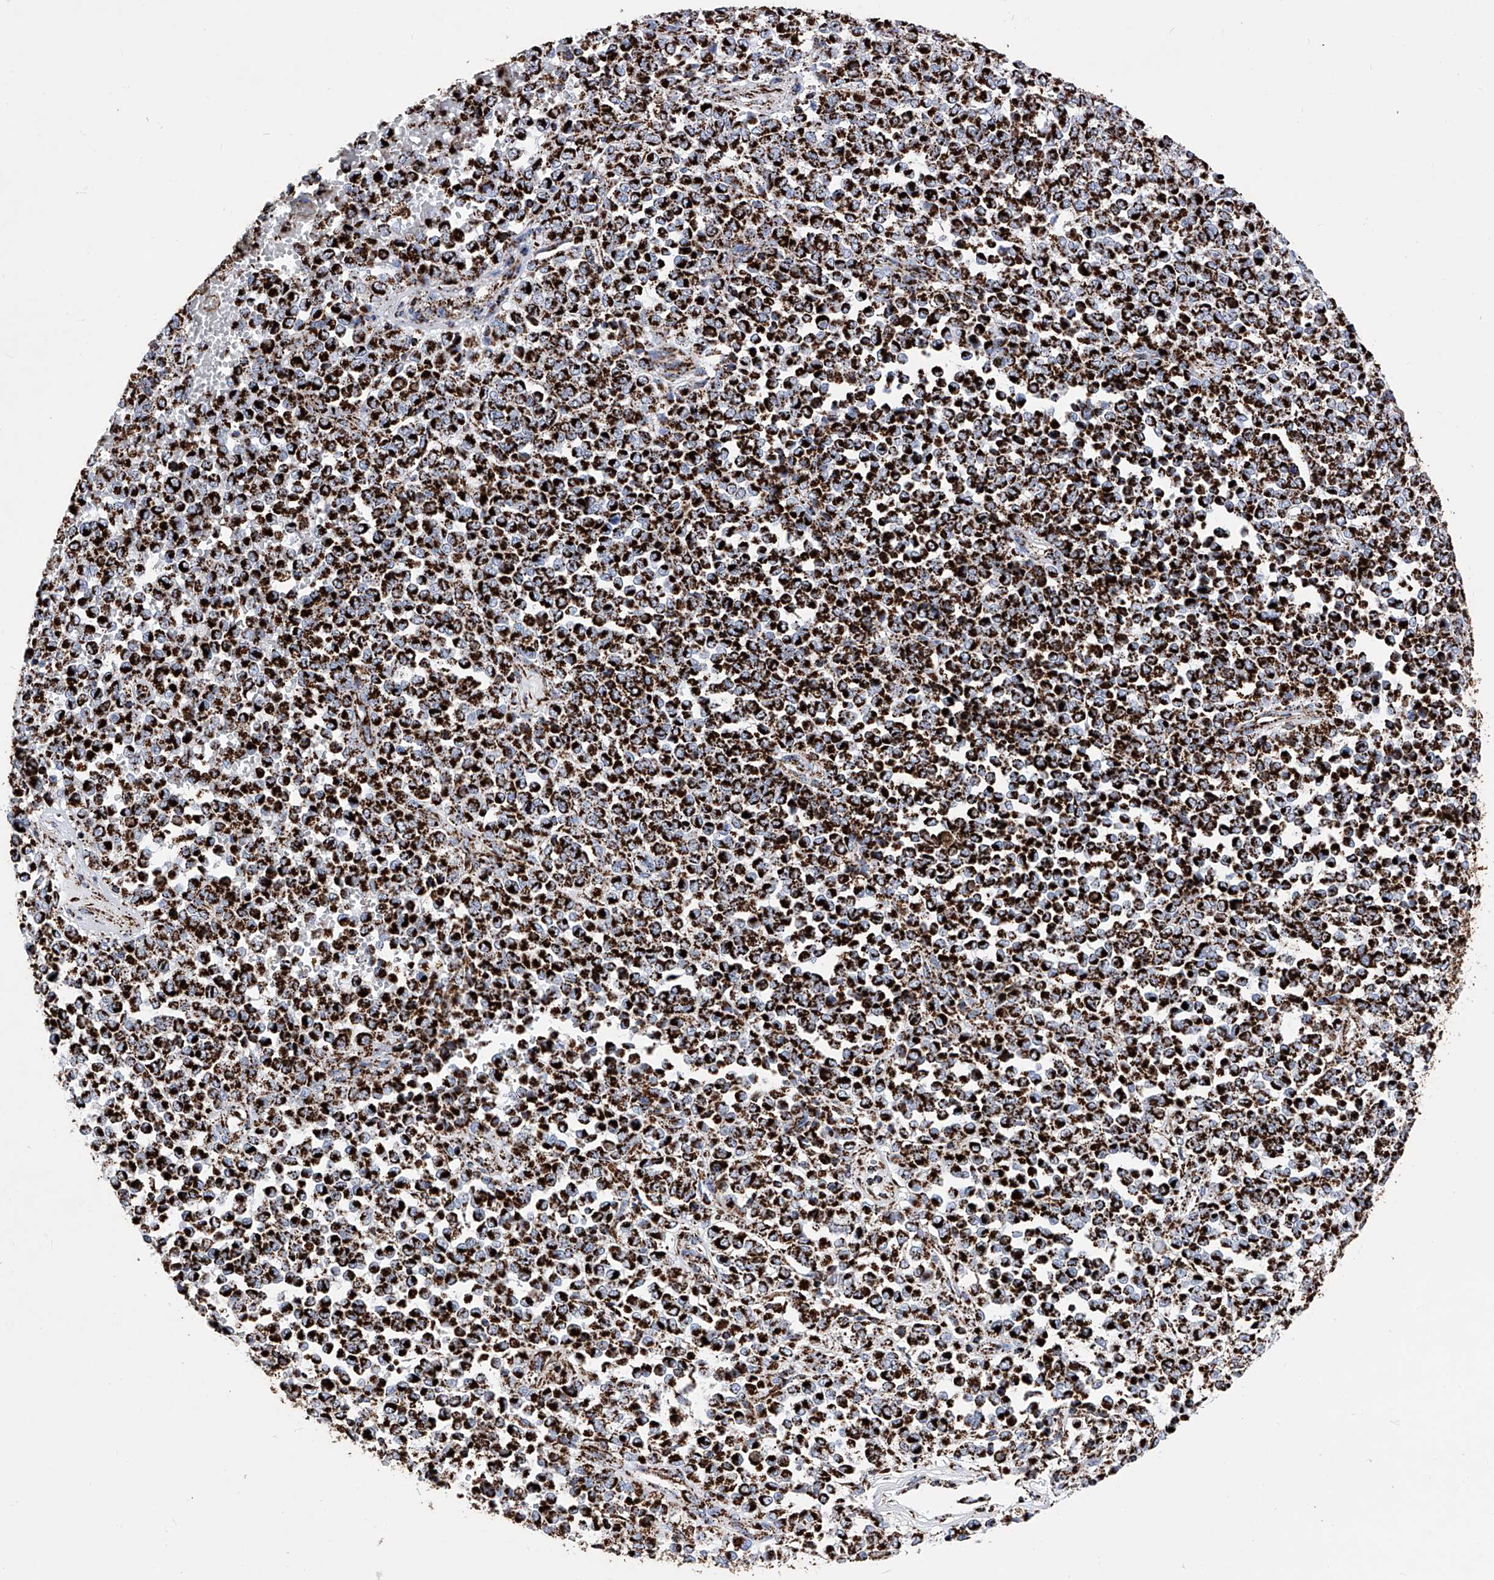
{"staining": {"intensity": "strong", "quantity": ">75%", "location": "cytoplasmic/membranous"}, "tissue": "melanoma", "cell_type": "Tumor cells", "image_type": "cancer", "snomed": [{"axis": "morphology", "description": "Malignant melanoma, Metastatic site"}, {"axis": "topography", "description": "Pancreas"}], "caption": "About >75% of tumor cells in melanoma reveal strong cytoplasmic/membranous protein staining as visualized by brown immunohistochemical staining.", "gene": "ATP5PF", "patient": {"sex": "female", "age": 30}}